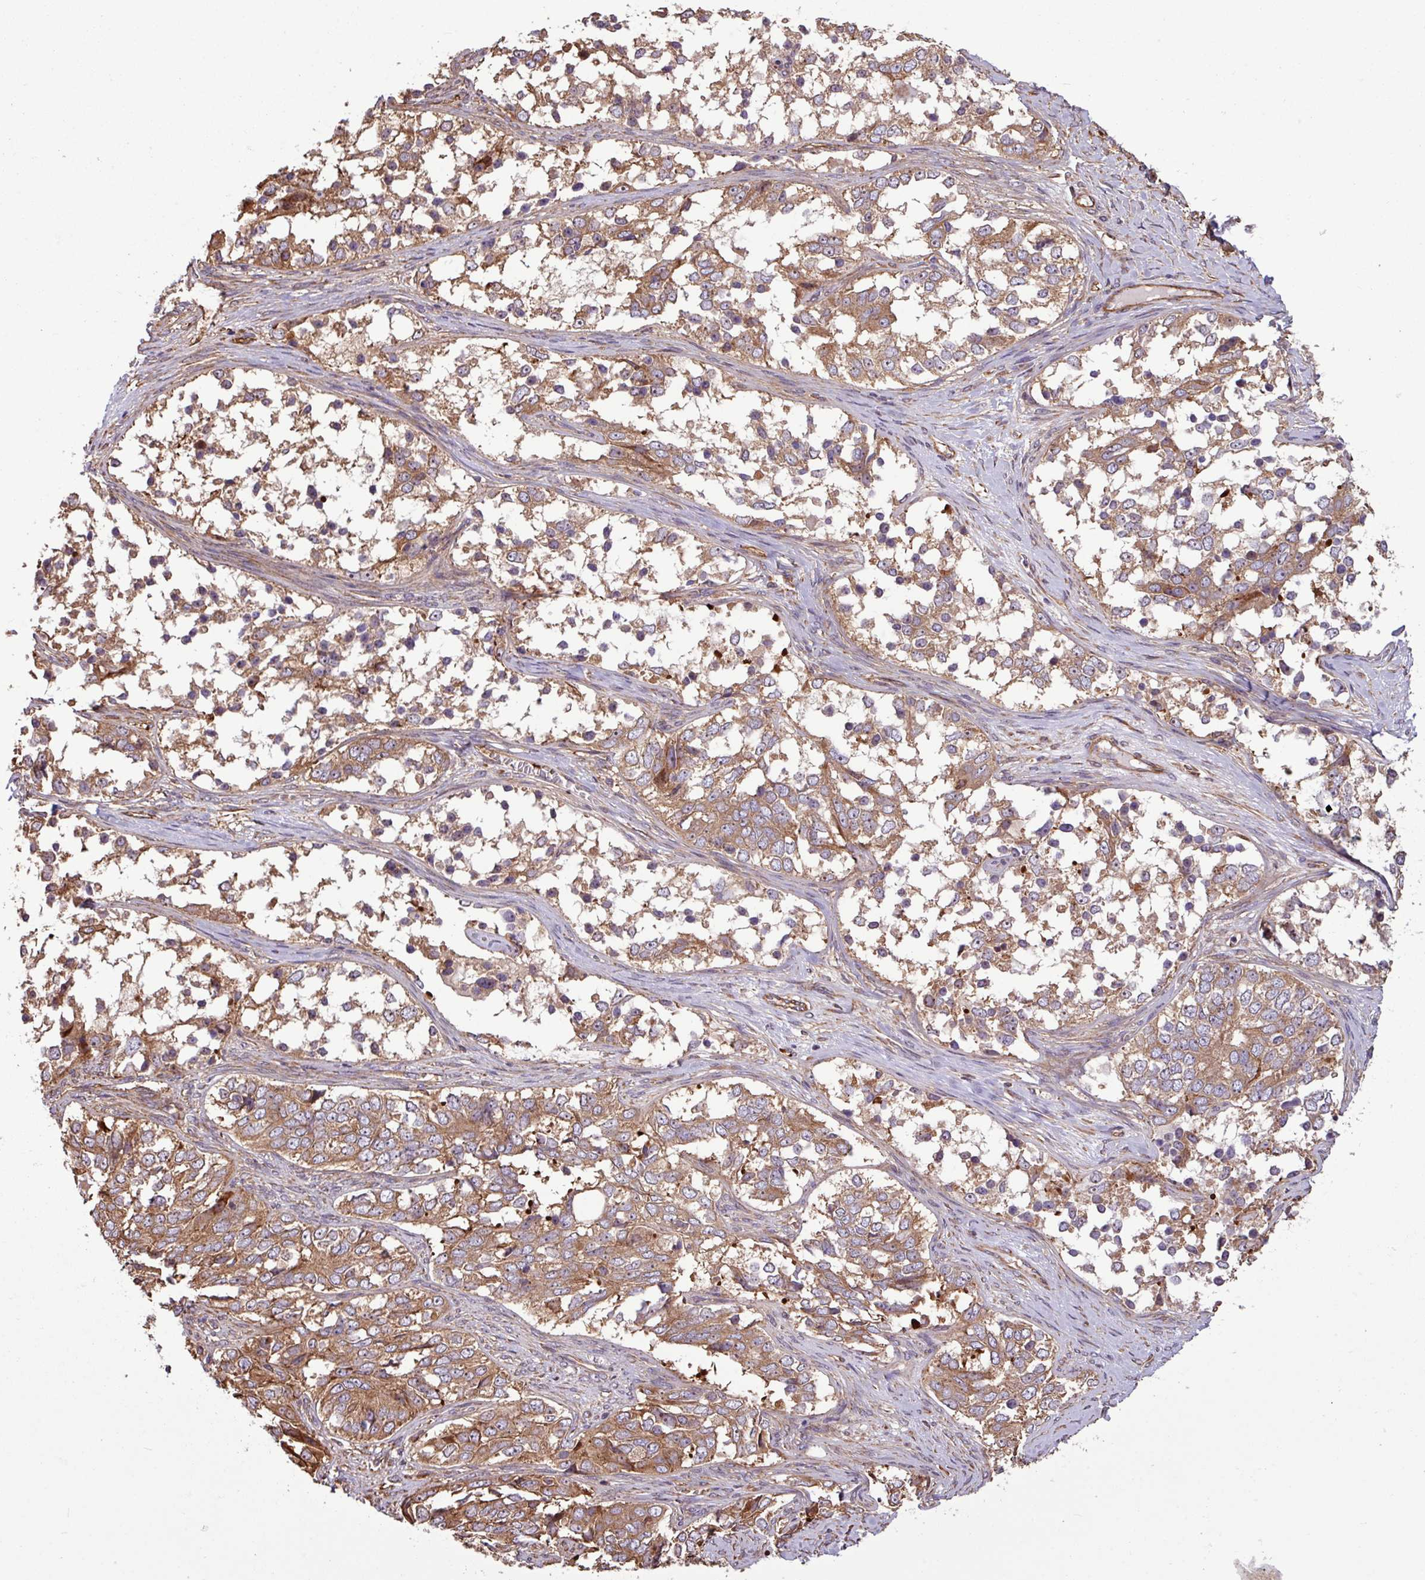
{"staining": {"intensity": "moderate", "quantity": ">75%", "location": "cytoplasmic/membranous"}, "tissue": "ovarian cancer", "cell_type": "Tumor cells", "image_type": "cancer", "snomed": [{"axis": "morphology", "description": "Carcinoma, endometroid"}, {"axis": "topography", "description": "Ovary"}], "caption": "Immunohistochemical staining of ovarian endometroid carcinoma demonstrates medium levels of moderate cytoplasmic/membranous staining in approximately >75% of tumor cells.", "gene": "ZNF300", "patient": {"sex": "female", "age": 51}}